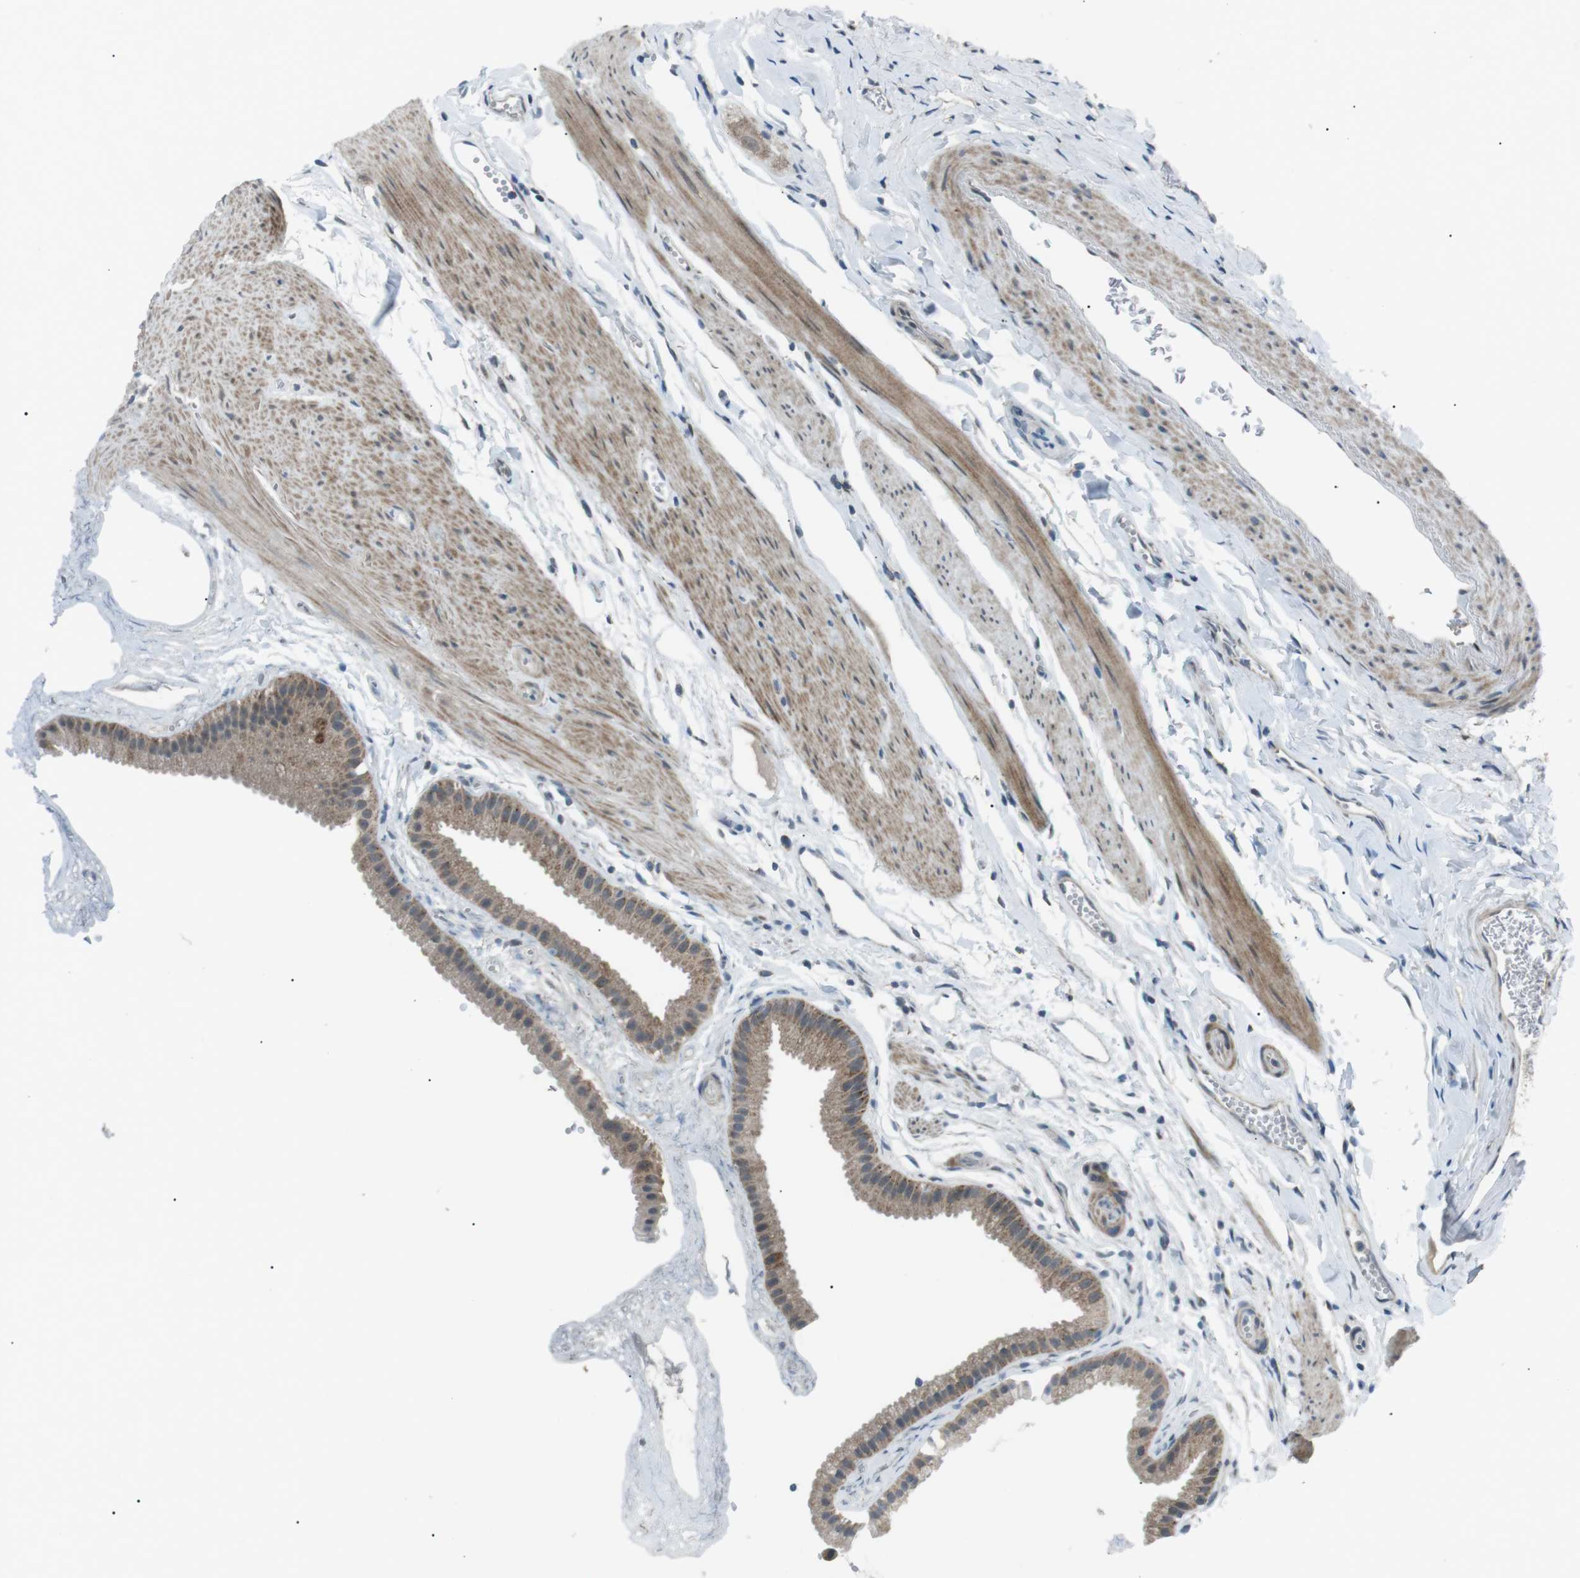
{"staining": {"intensity": "moderate", "quantity": ">75%", "location": "cytoplasmic/membranous"}, "tissue": "gallbladder", "cell_type": "Glandular cells", "image_type": "normal", "snomed": [{"axis": "morphology", "description": "Normal tissue, NOS"}, {"axis": "topography", "description": "Gallbladder"}], "caption": "A micrograph showing moderate cytoplasmic/membranous positivity in about >75% of glandular cells in benign gallbladder, as visualized by brown immunohistochemical staining.", "gene": "ARID5B", "patient": {"sex": "female", "age": 64}}